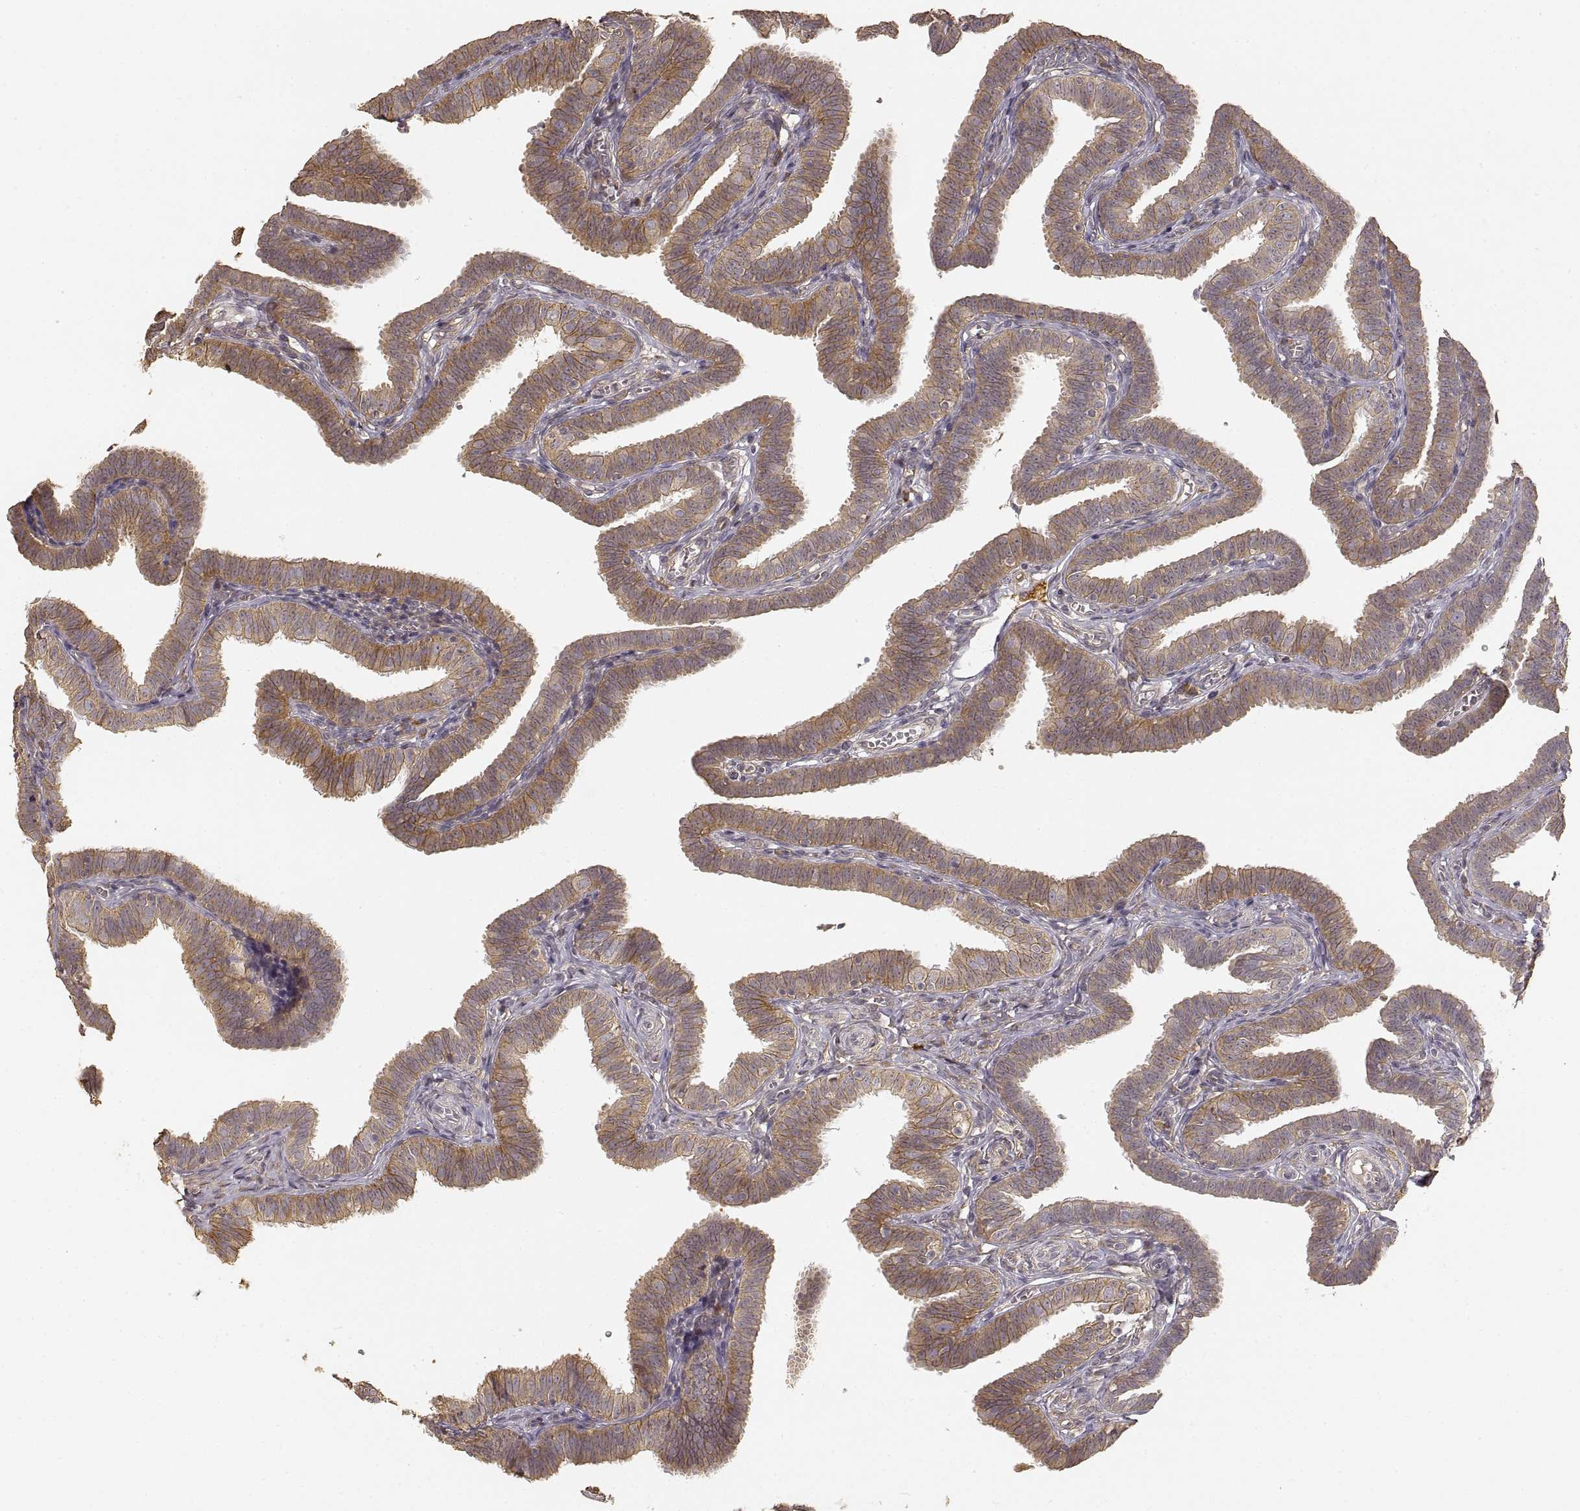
{"staining": {"intensity": "moderate", "quantity": "25%-75%", "location": "cytoplasmic/membranous"}, "tissue": "fallopian tube", "cell_type": "Glandular cells", "image_type": "normal", "snomed": [{"axis": "morphology", "description": "Normal tissue, NOS"}, {"axis": "topography", "description": "Fallopian tube"}], "caption": "Immunohistochemistry (IHC) (DAB) staining of unremarkable human fallopian tube exhibits moderate cytoplasmic/membranous protein expression in approximately 25%-75% of glandular cells.", "gene": "LAMA4", "patient": {"sex": "female", "age": 25}}